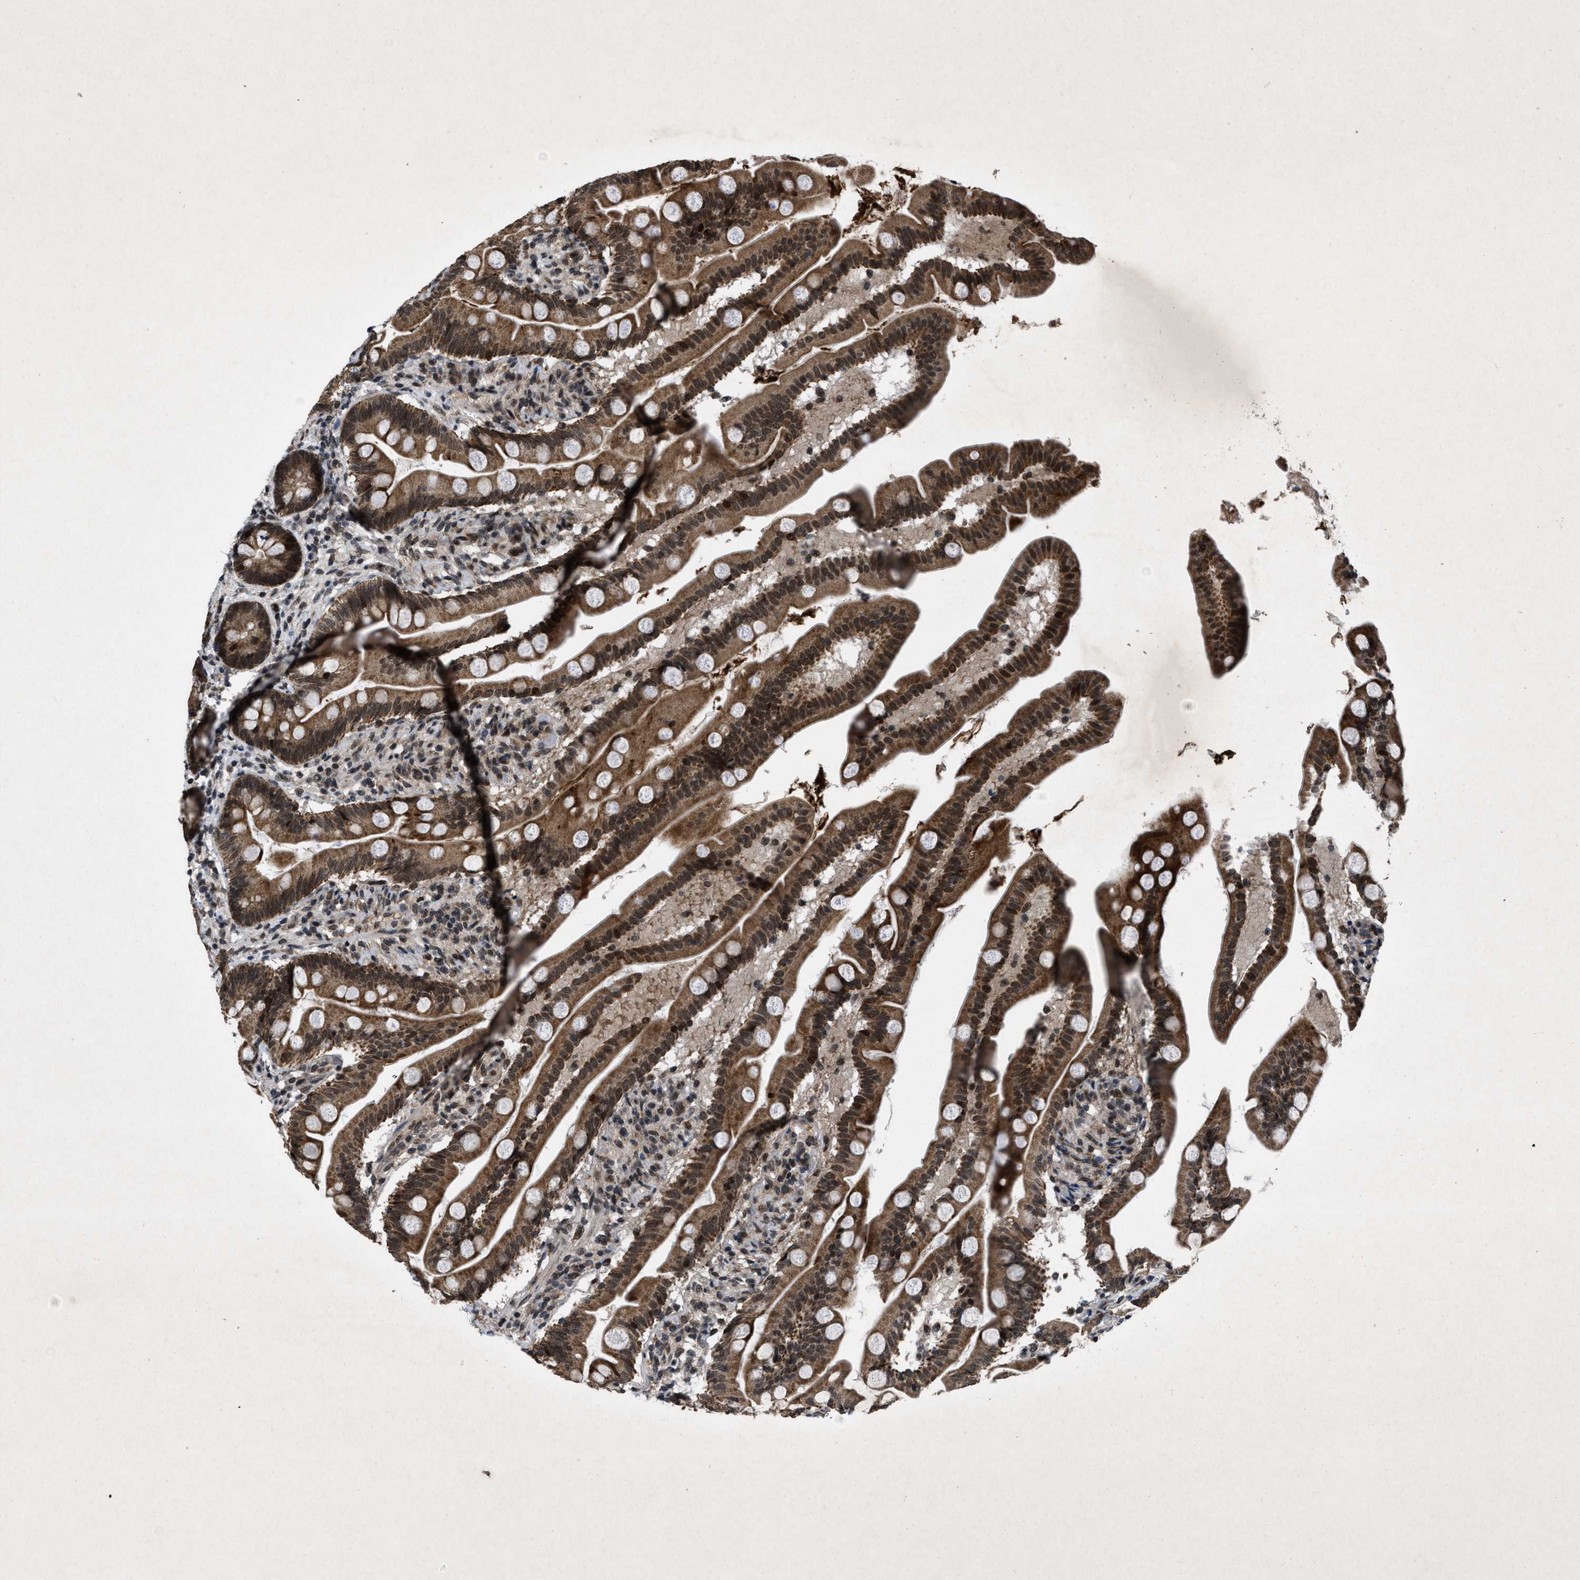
{"staining": {"intensity": "strong", "quantity": ">75%", "location": "cytoplasmic/membranous,nuclear"}, "tissue": "small intestine", "cell_type": "Glandular cells", "image_type": "normal", "snomed": [{"axis": "morphology", "description": "Normal tissue, NOS"}, {"axis": "topography", "description": "Small intestine"}], "caption": "Protein analysis of unremarkable small intestine displays strong cytoplasmic/membranous,nuclear expression in approximately >75% of glandular cells.", "gene": "ZNHIT1", "patient": {"sex": "female", "age": 56}}